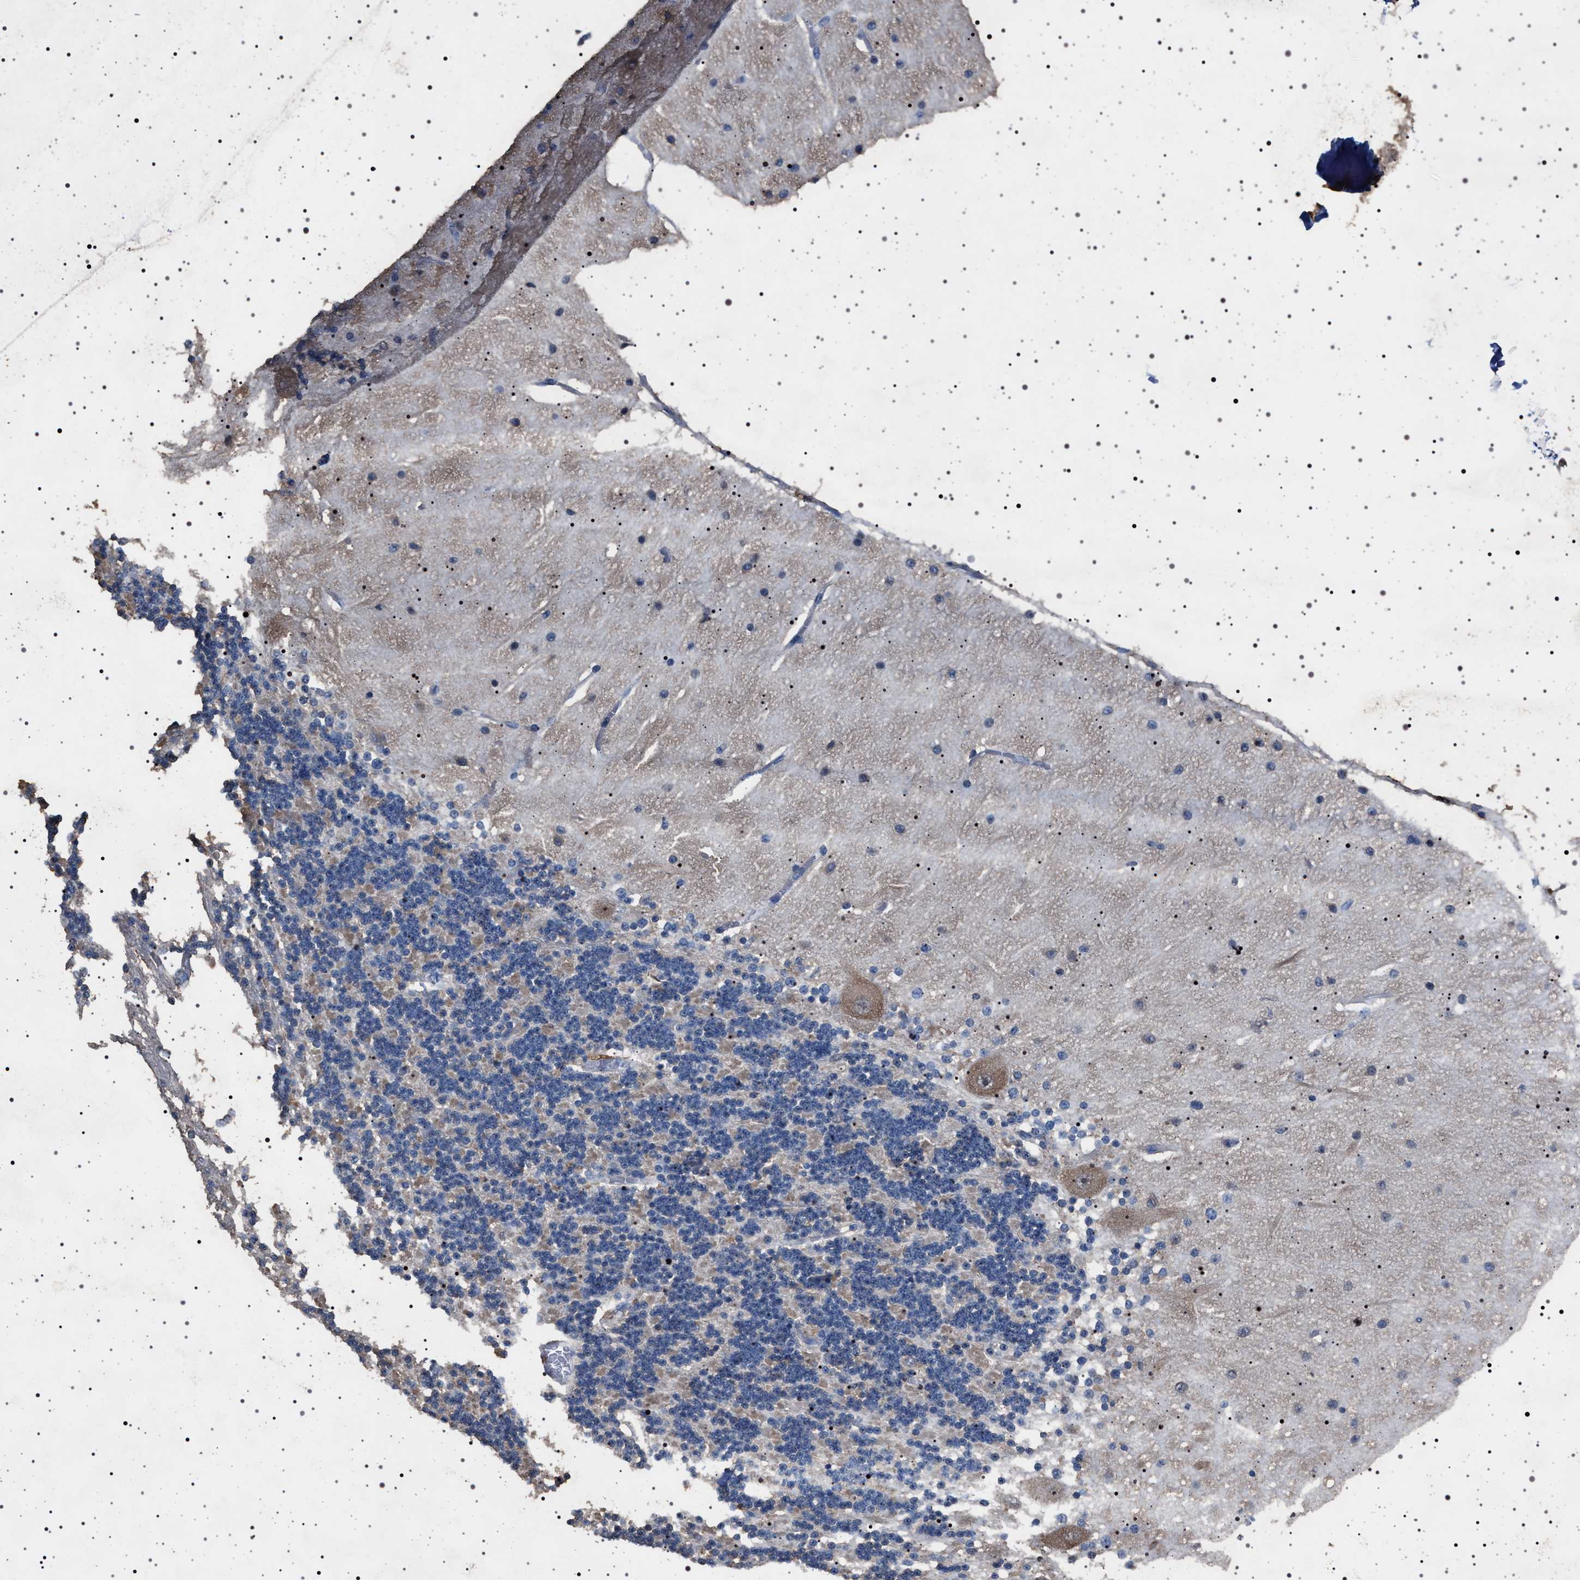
{"staining": {"intensity": "moderate", "quantity": "<25%", "location": "cytoplasmic/membranous"}, "tissue": "cerebellum", "cell_type": "Cells in granular layer", "image_type": "normal", "snomed": [{"axis": "morphology", "description": "Normal tissue, NOS"}, {"axis": "topography", "description": "Cerebellum"}], "caption": "Immunohistochemical staining of normal cerebellum displays low levels of moderate cytoplasmic/membranous staining in approximately <25% of cells in granular layer. The staining was performed using DAB, with brown indicating positive protein expression. Nuclei are stained blue with hematoxylin.", "gene": "SMAP2", "patient": {"sex": "female", "age": 54}}